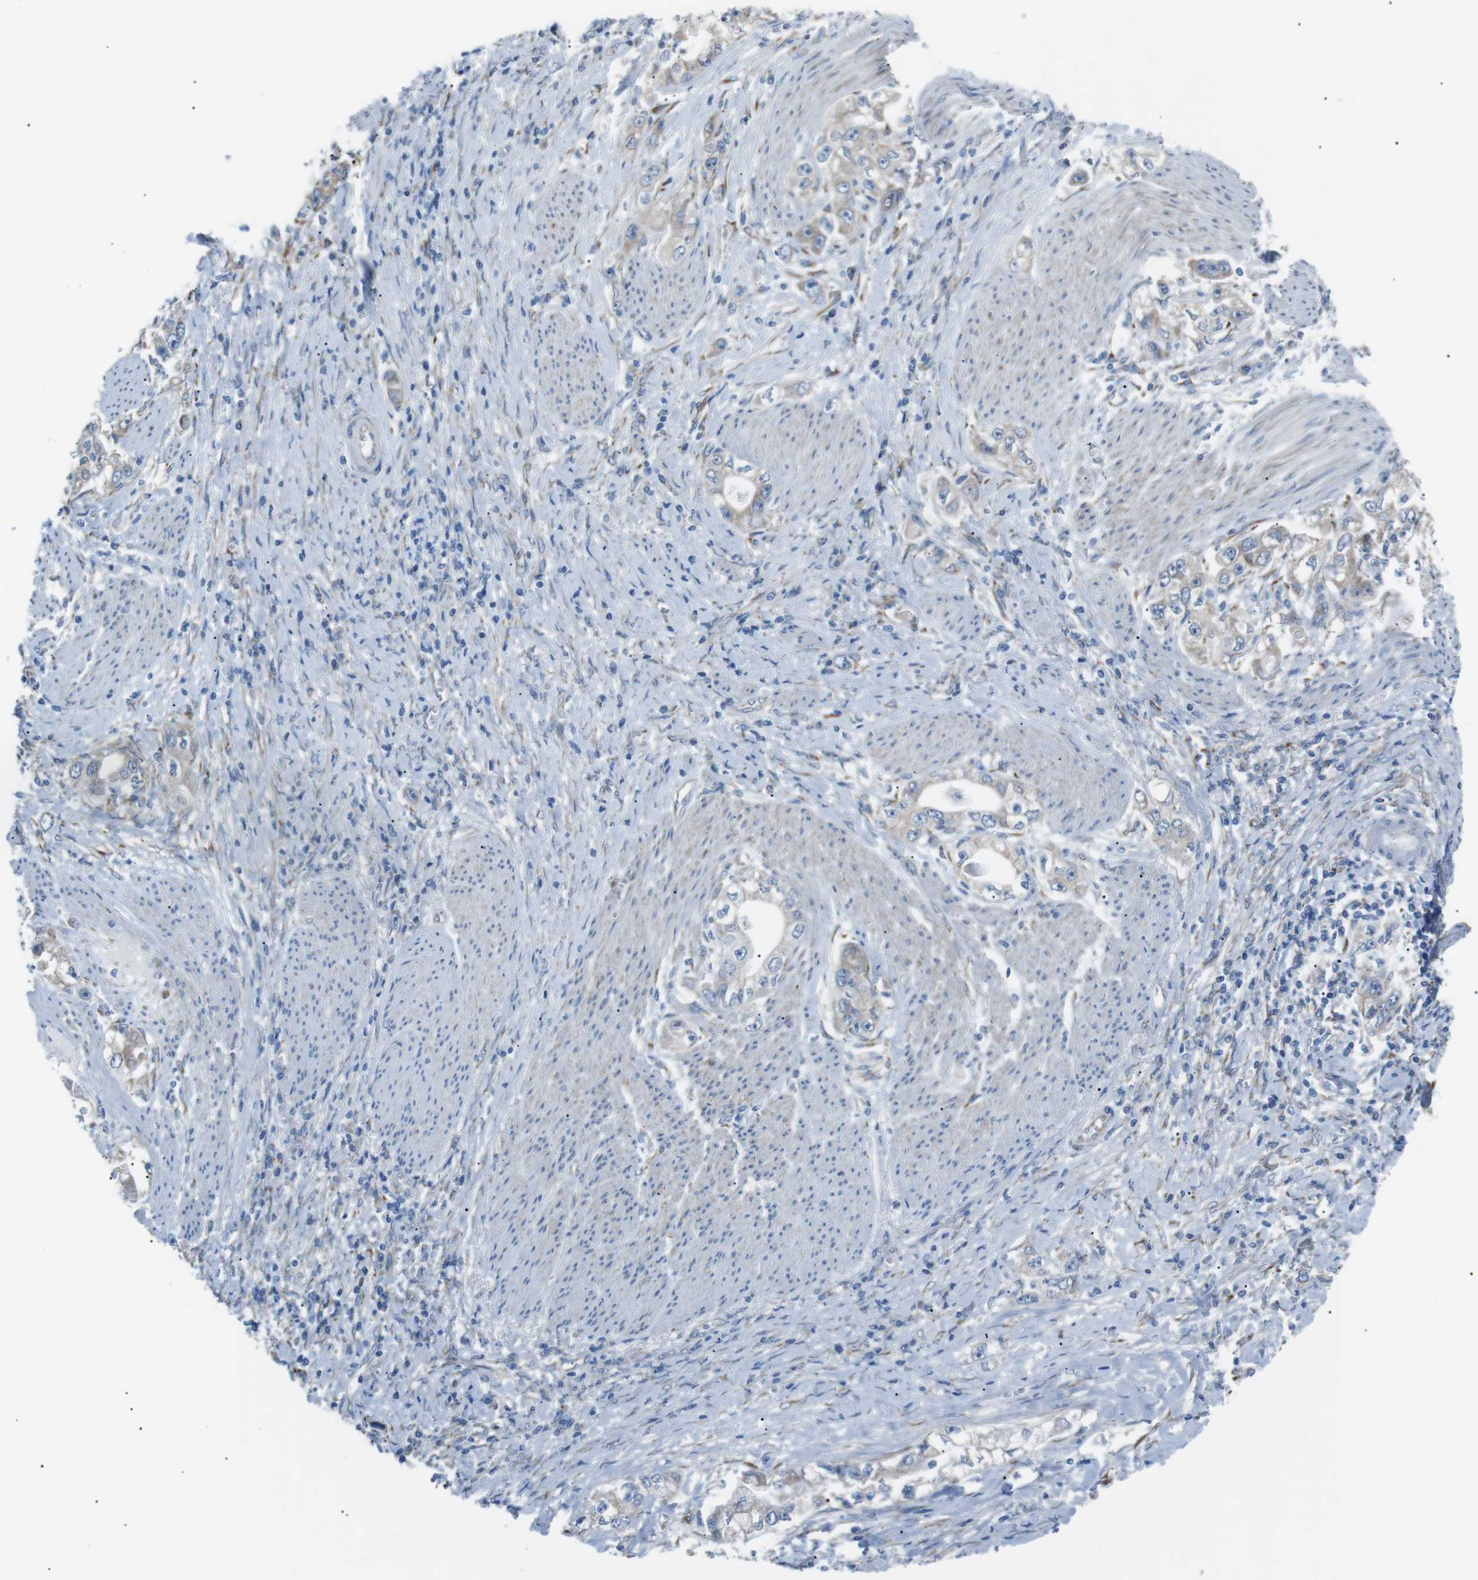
{"staining": {"intensity": "weak", "quantity": "<25%", "location": "cytoplasmic/membranous"}, "tissue": "stomach cancer", "cell_type": "Tumor cells", "image_type": "cancer", "snomed": [{"axis": "morphology", "description": "Adenocarcinoma, NOS"}, {"axis": "topography", "description": "Stomach, lower"}], "caption": "DAB (3,3'-diaminobenzidine) immunohistochemical staining of human stomach cancer (adenocarcinoma) displays no significant positivity in tumor cells. (Stains: DAB (3,3'-diaminobenzidine) immunohistochemistry with hematoxylin counter stain, Microscopy: brightfield microscopy at high magnification).", "gene": "MTARC2", "patient": {"sex": "female", "age": 93}}